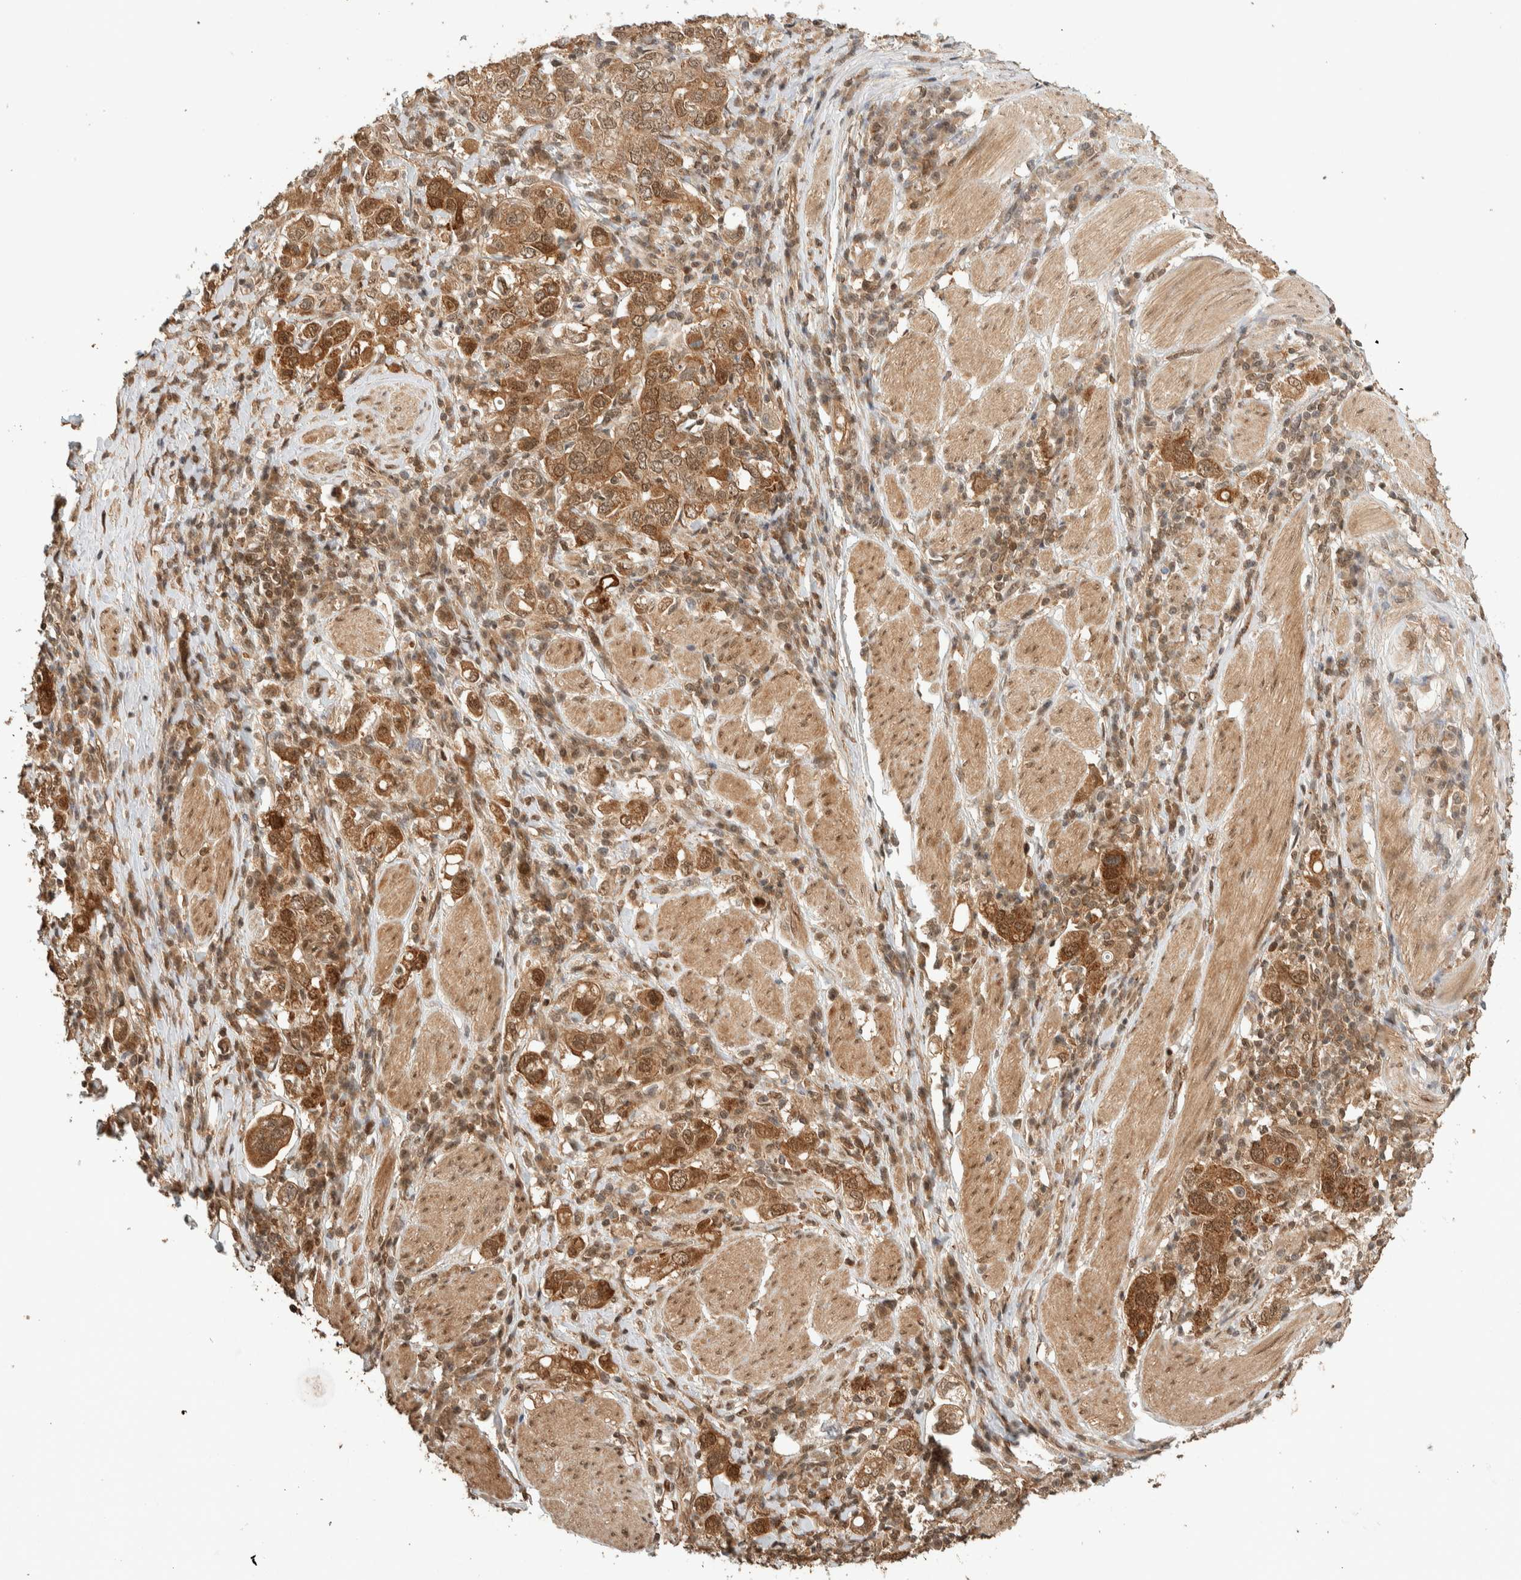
{"staining": {"intensity": "moderate", "quantity": ">75%", "location": "cytoplasmic/membranous,nuclear"}, "tissue": "stomach cancer", "cell_type": "Tumor cells", "image_type": "cancer", "snomed": [{"axis": "morphology", "description": "Adenocarcinoma, NOS"}, {"axis": "topography", "description": "Stomach, upper"}], "caption": "Immunohistochemistry (IHC) image of human stomach cancer (adenocarcinoma) stained for a protein (brown), which displays medium levels of moderate cytoplasmic/membranous and nuclear positivity in approximately >75% of tumor cells.", "gene": "ZBTB2", "patient": {"sex": "male", "age": 62}}